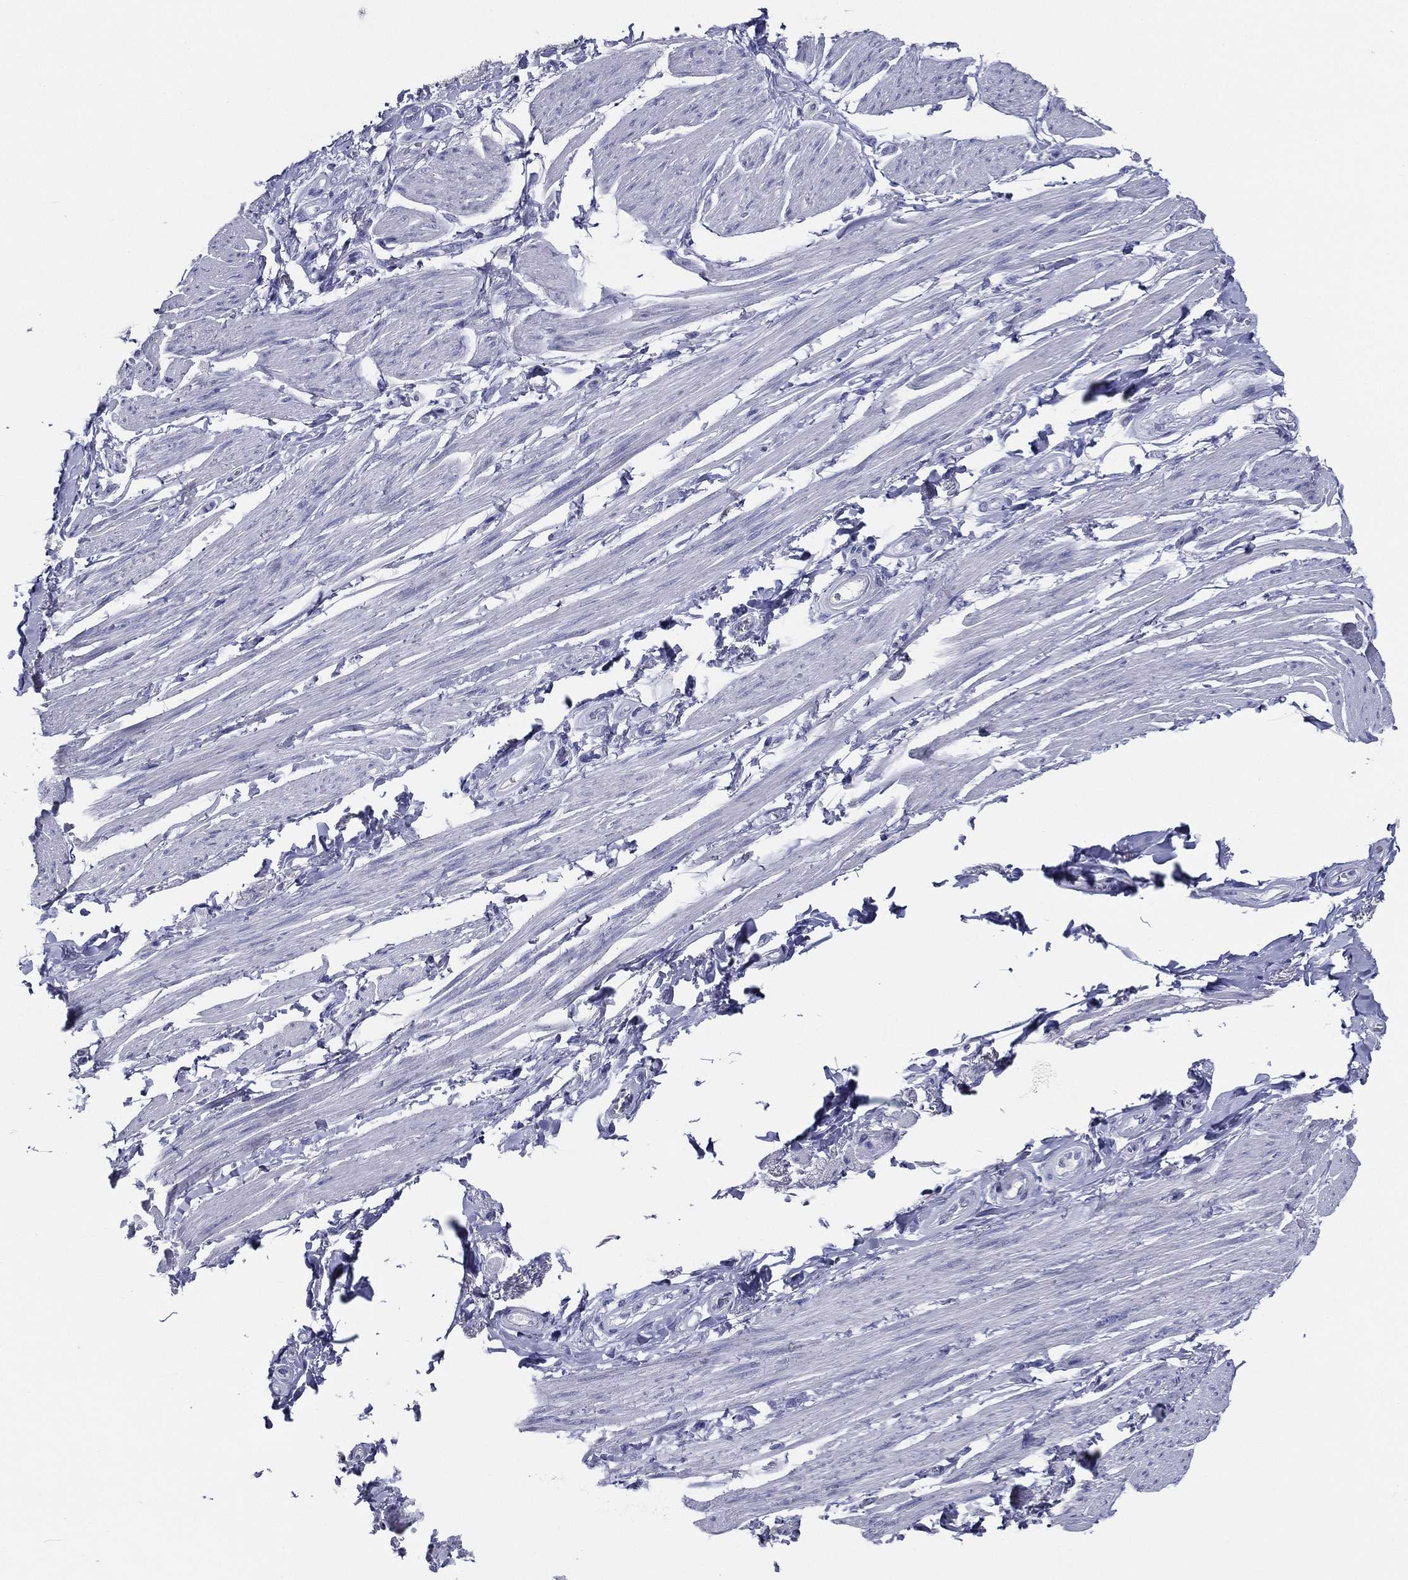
{"staining": {"intensity": "negative", "quantity": "none", "location": "none"}, "tissue": "soft tissue", "cell_type": "Fibroblasts", "image_type": "normal", "snomed": [{"axis": "morphology", "description": "Normal tissue, NOS"}, {"axis": "topography", "description": "Skeletal muscle"}, {"axis": "topography", "description": "Anal"}, {"axis": "topography", "description": "Peripheral nerve tissue"}], "caption": "Immunohistochemistry (IHC) image of normal soft tissue stained for a protein (brown), which shows no positivity in fibroblasts. (DAB (3,3'-diaminobenzidine) immunohistochemistry visualized using brightfield microscopy, high magnification).", "gene": "TFAP2A", "patient": {"sex": "male", "age": 53}}